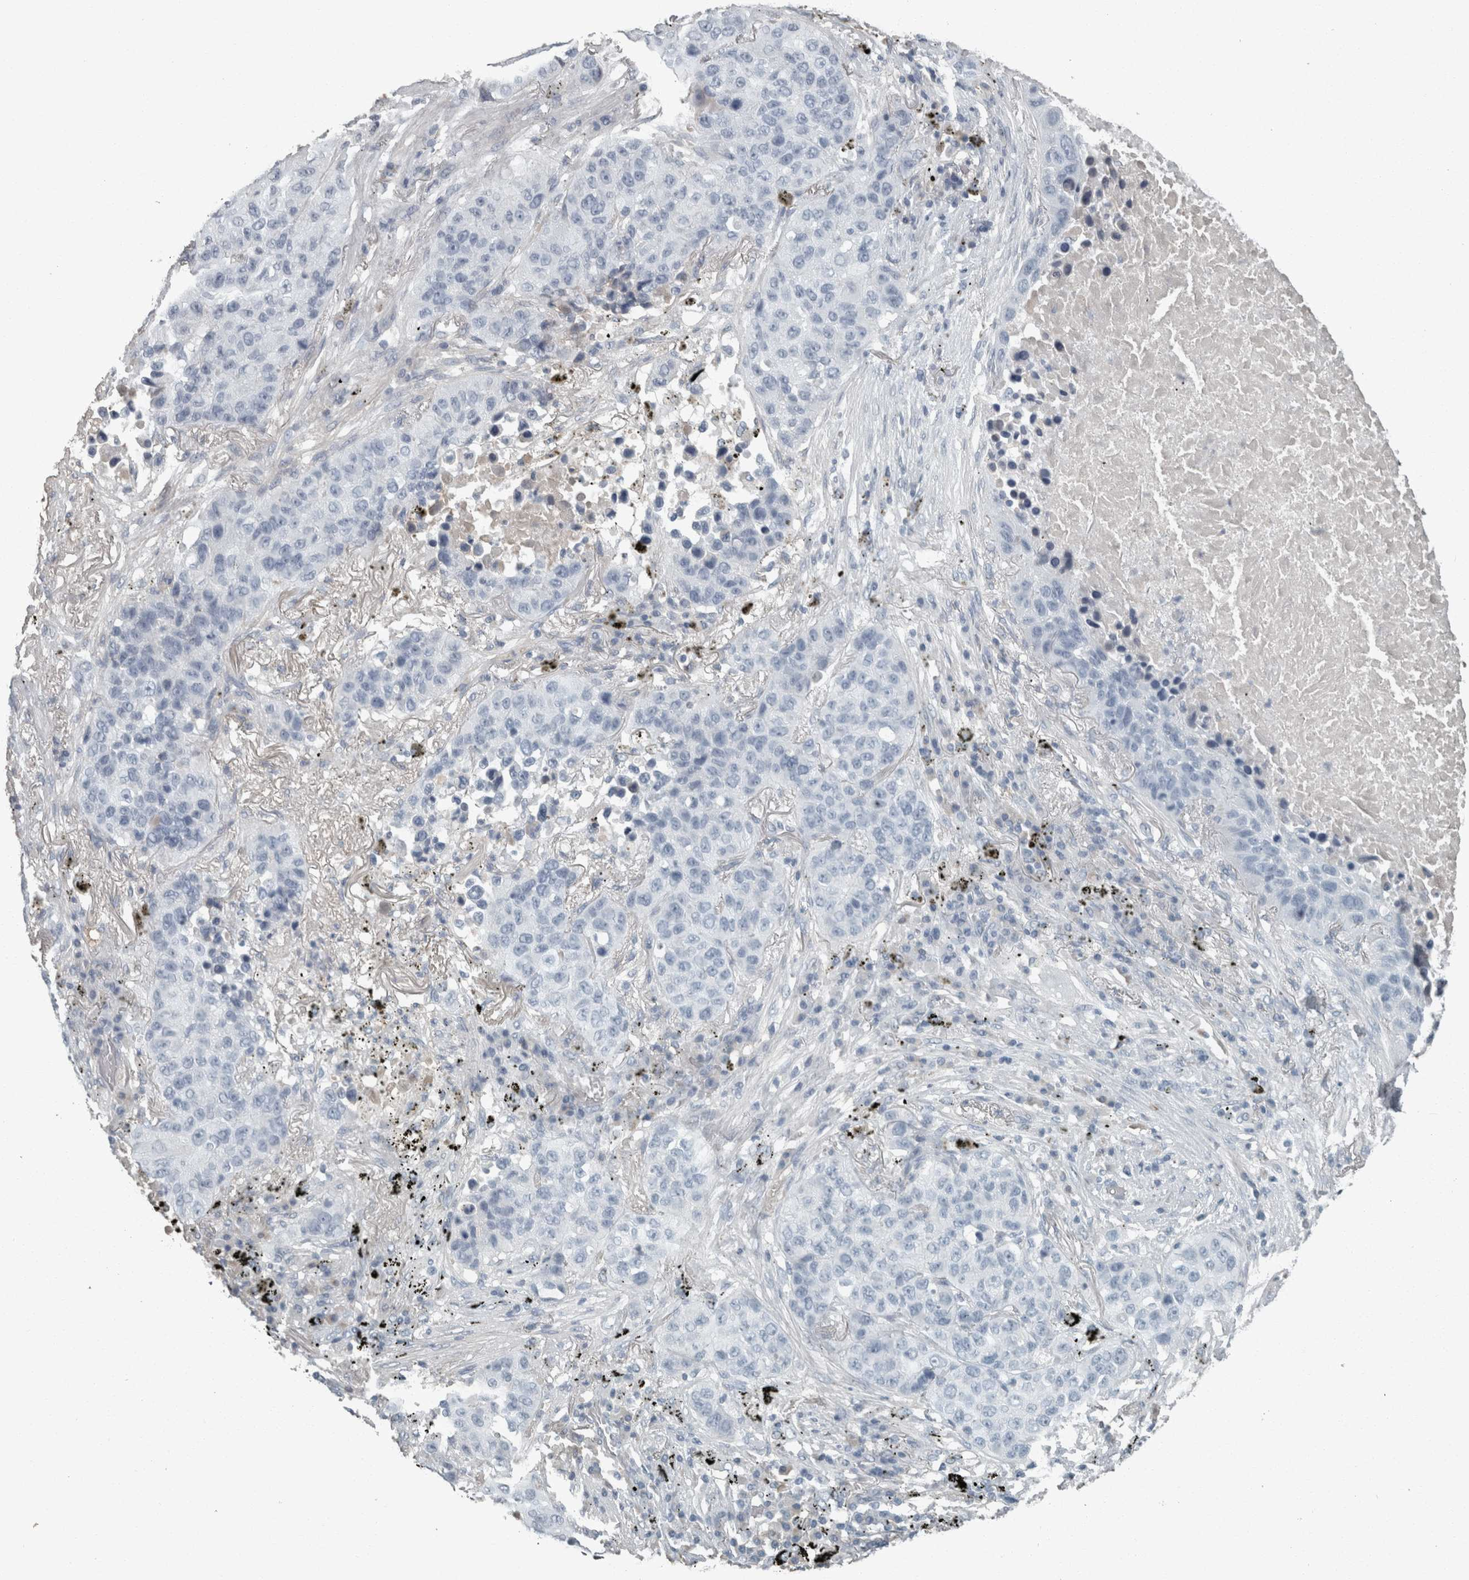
{"staining": {"intensity": "negative", "quantity": "none", "location": "none"}, "tissue": "lung cancer", "cell_type": "Tumor cells", "image_type": "cancer", "snomed": [{"axis": "morphology", "description": "Squamous cell carcinoma, NOS"}, {"axis": "topography", "description": "Lung"}], "caption": "Protein analysis of lung cancer reveals no significant staining in tumor cells. Nuclei are stained in blue.", "gene": "CHL1", "patient": {"sex": "male", "age": 57}}